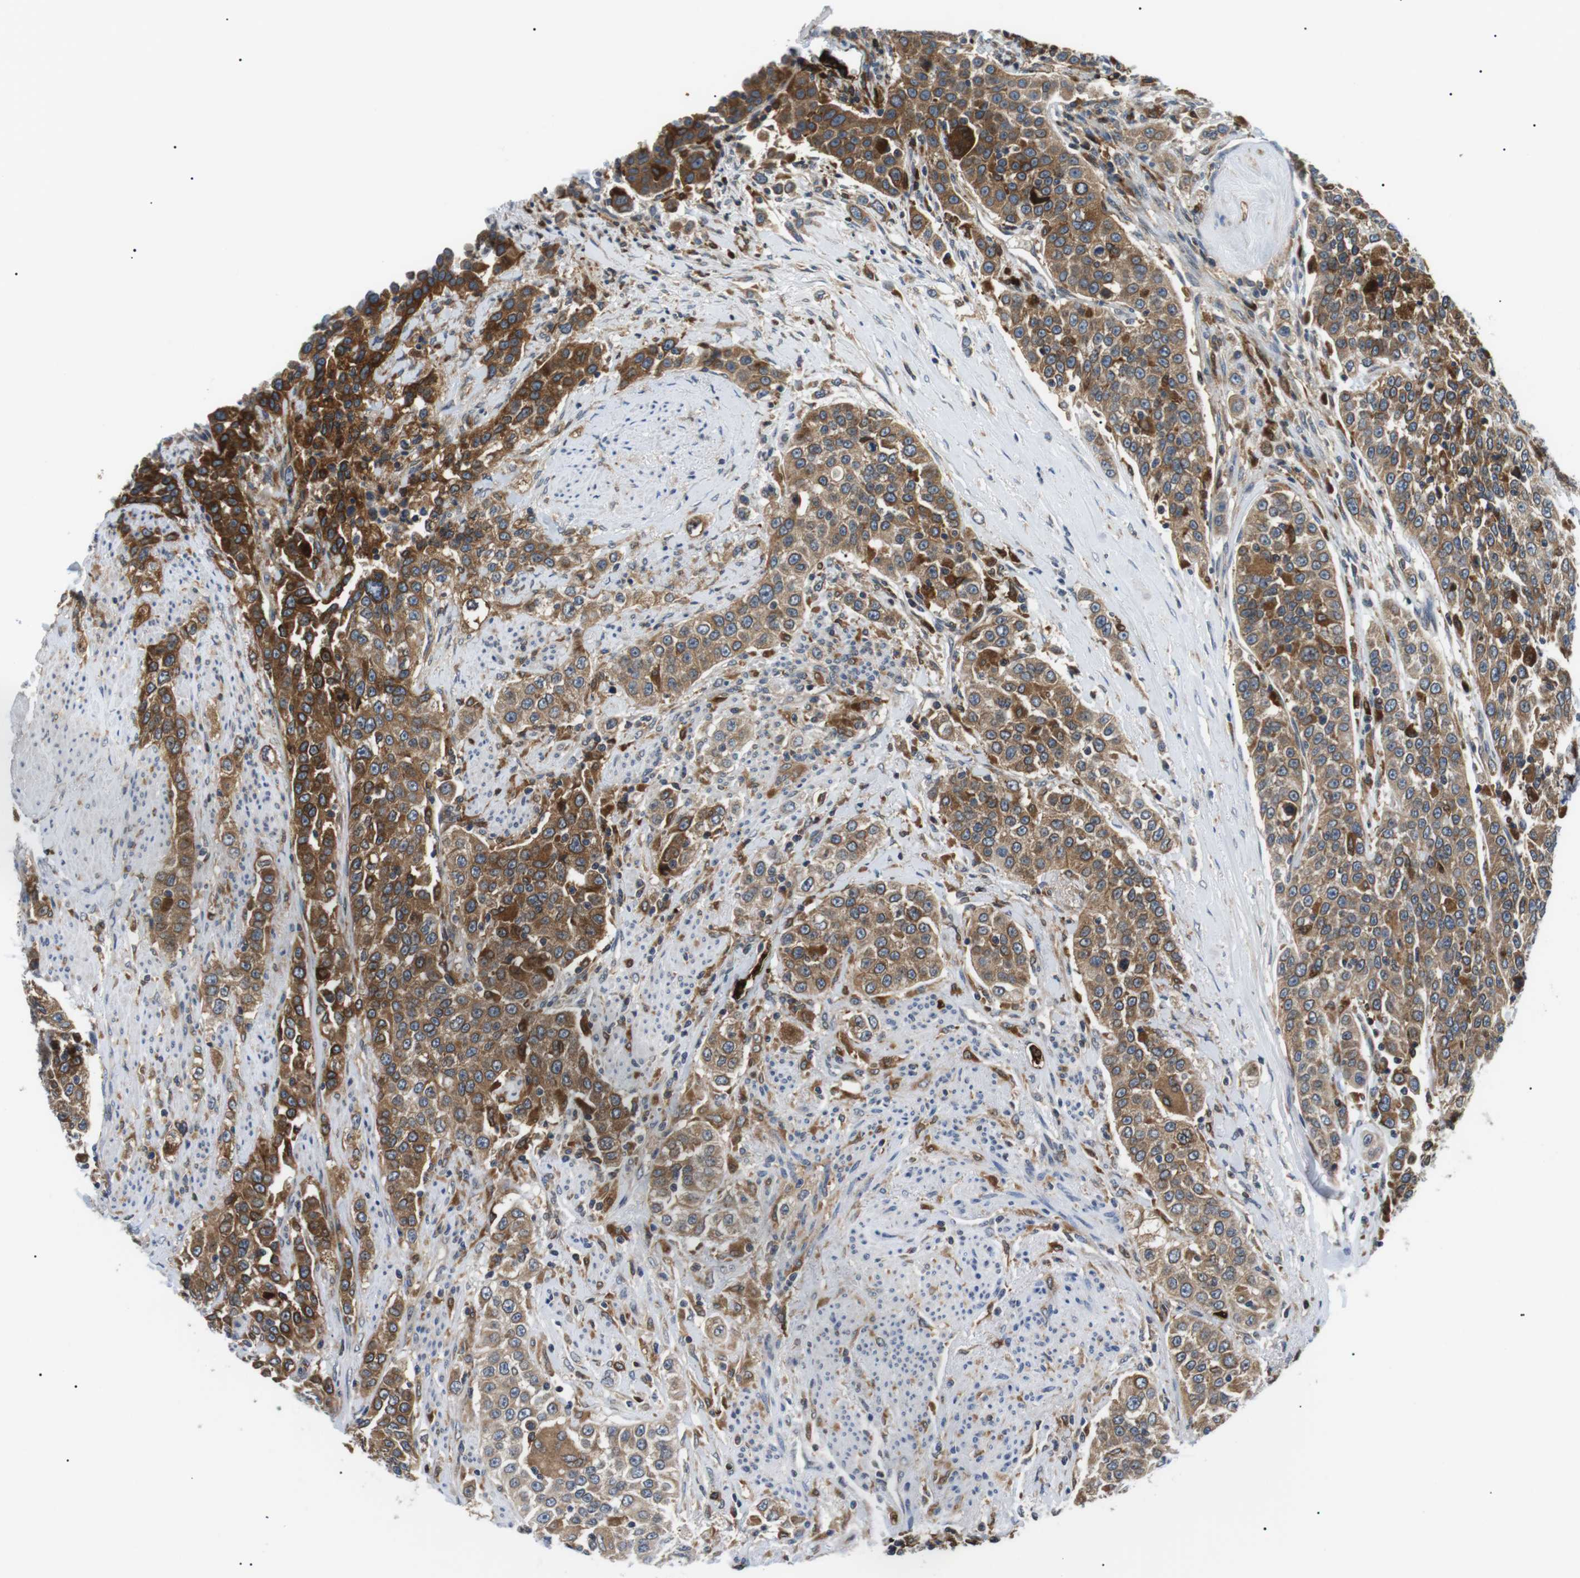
{"staining": {"intensity": "strong", "quantity": ">75%", "location": "cytoplasmic/membranous"}, "tissue": "urothelial cancer", "cell_type": "Tumor cells", "image_type": "cancer", "snomed": [{"axis": "morphology", "description": "Urothelial carcinoma, High grade"}, {"axis": "topography", "description": "Urinary bladder"}], "caption": "Immunohistochemical staining of human urothelial cancer exhibits strong cytoplasmic/membranous protein expression in about >75% of tumor cells.", "gene": "RAB9A", "patient": {"sex": "female", "age": 80}}